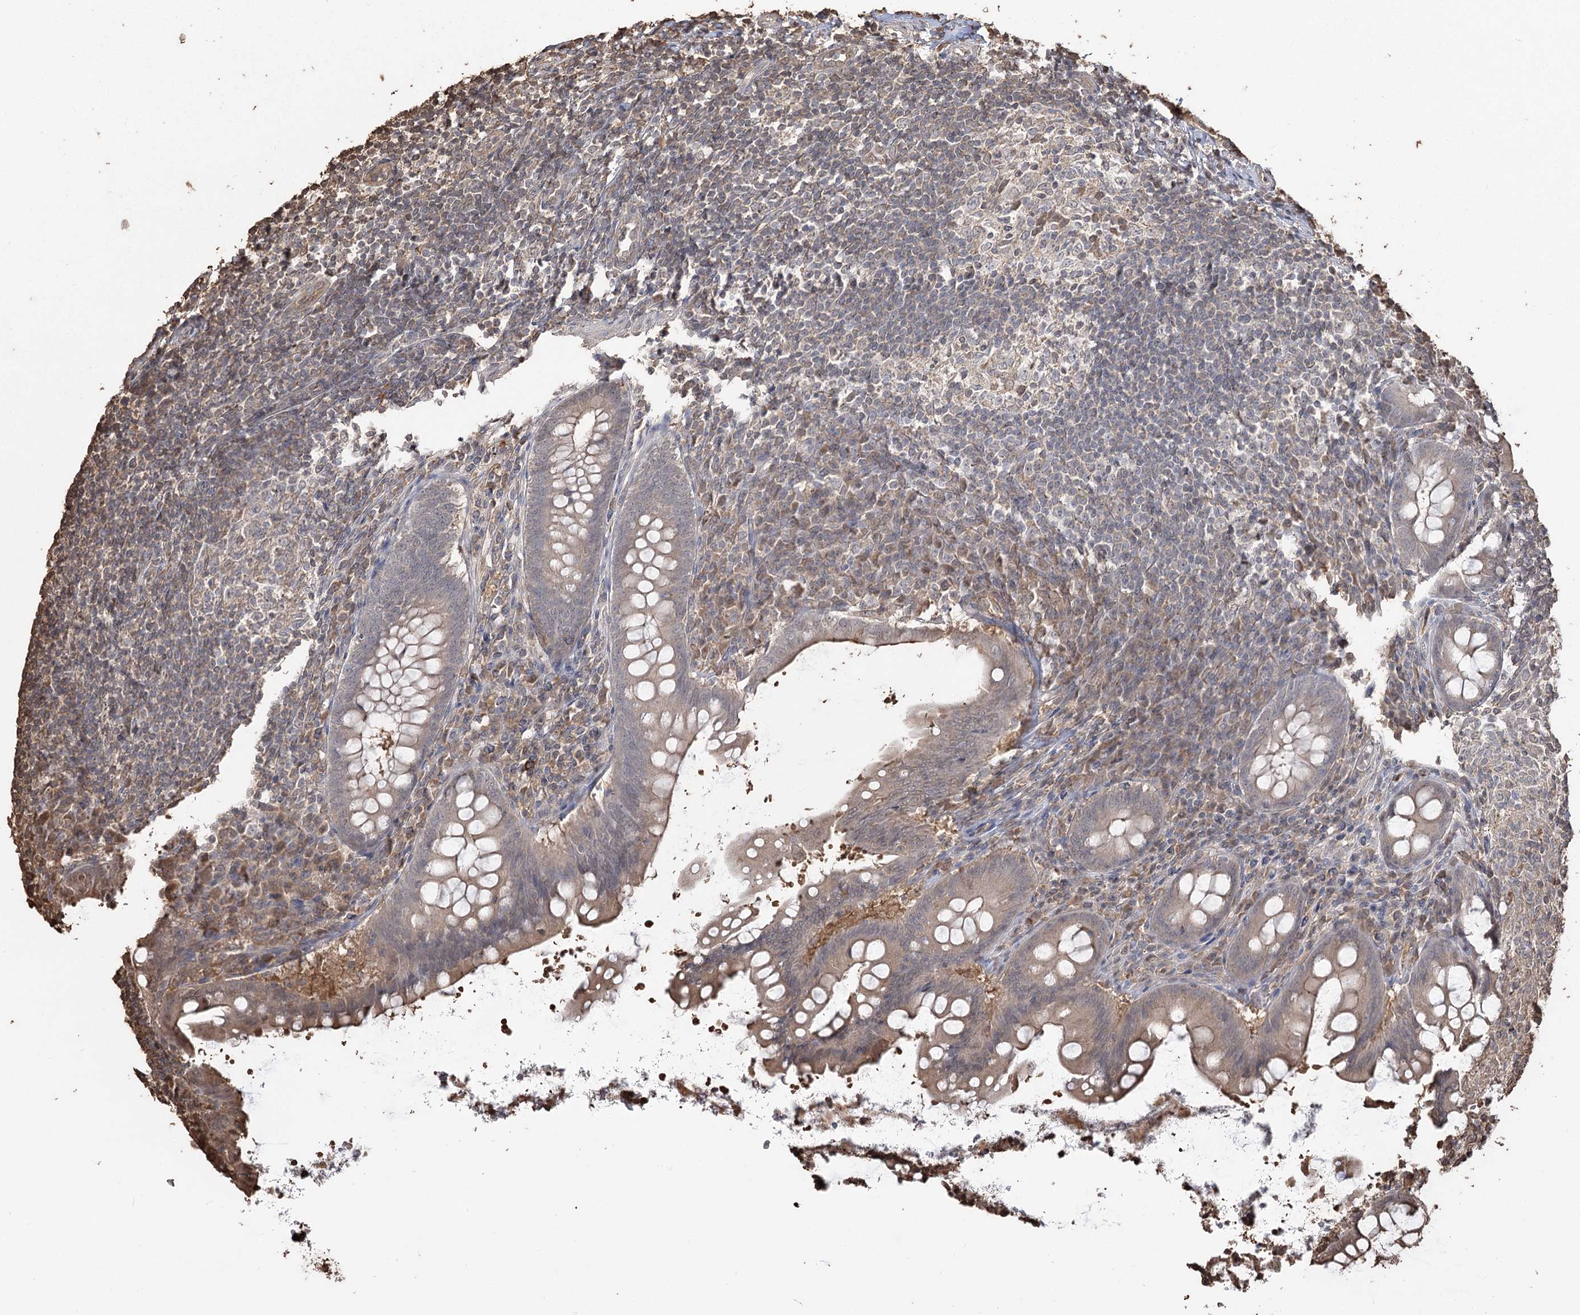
{"staining": {"intensity": "weak", "quantity": "25%-75%", "location": "cytoplasmic/membranous"}, "tissue": "appendix", "cell_type": "Glandular cells", "image_type": "normal", "snomed": [{"axis": "morphology", "description": "Normal tissue, NOS"}, {"axis": "topography", "description": "Appendix"}], "caption": "The photomicrograph shows immunohistochemical staining of benign appendix. There is weak cytoplasmic/membranous staining is seen in approximately 25%-75% of glandular cells. Using DAB (brown) and hematoxylin (blue) stains, captured at high magnification using brightfield microscopy.", "gene": "PLCH1", "patient": {"sex": "female", "age": 33}}